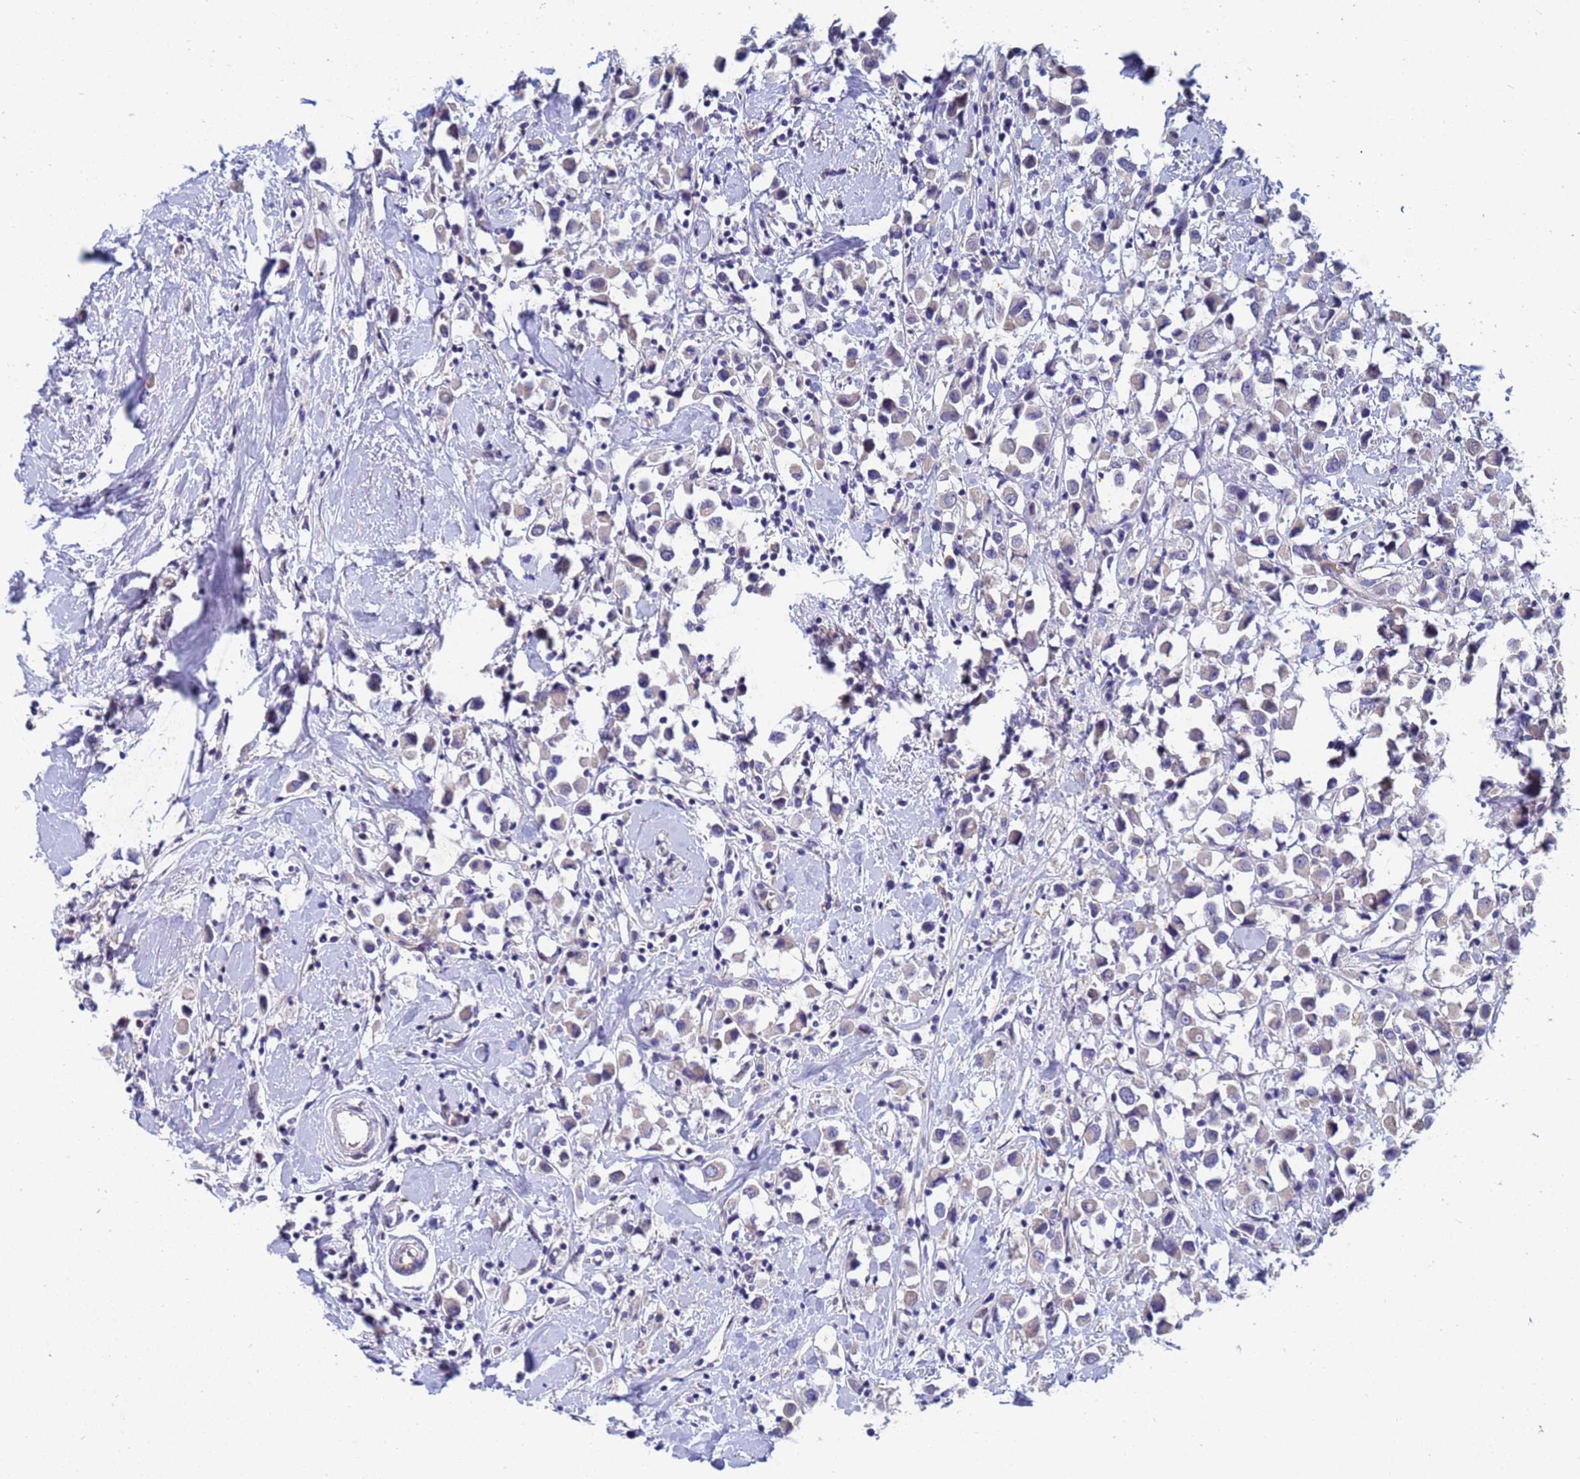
{"staining": {"intensity": "negative", "quantity": "none", "location": "none"}, "tissue": "breast cancer", "cell_type": "Tumor cells", "image_type": "cancer", "snomed": [{"axis": "morphology", "description": "Duct carcinoma"}, {"axis": "topography", "description": "Breast"}], "caption": "Immunohistochemical staining of breast cancer demonstrates no significant staining in tumor cells. (Brightfield microscopy of DAB immunohistochemistry (IHC) at high magnification).", "gene": "IHO1", "patient": {"sex": "female", "age": 61}}